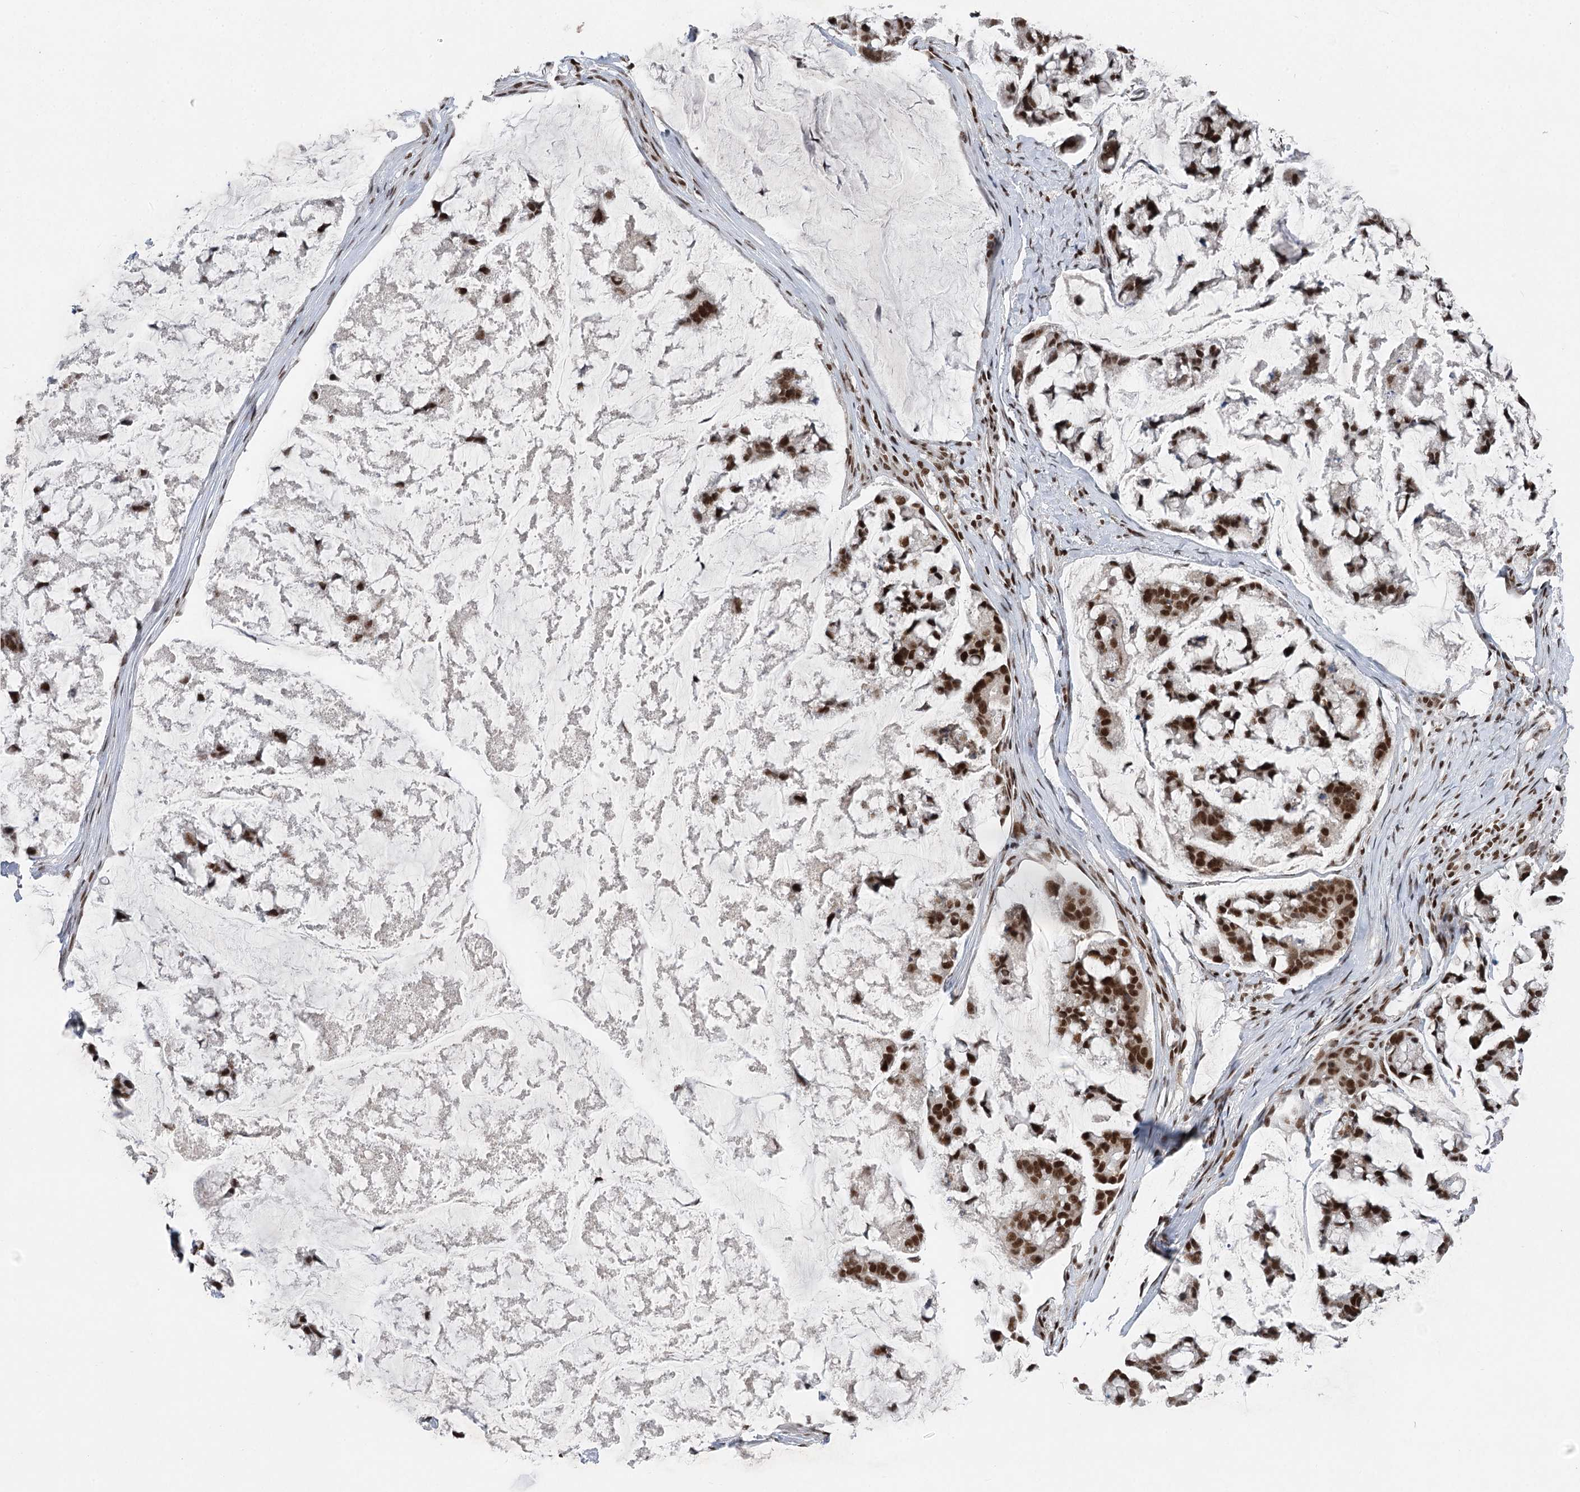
{"staining": {"intensity": "strong", "quantity": ">75%", "location": "nuclear"}, "tissue": "stomach cancer", "cell_type": "Tumor cells", "image_type": "cancer", "snomed": [{"axis": "morphology", "description": "Adenocarcinoma, NOS"}, {"axis": "topography", "description": "Stomach, lower"}], "caption": "DAB immunohistochemical staining of human stomach cancer displays strong nuclear protein expression in approximately >75% of tumor cells.", "gene": "CGGBP1", "patient": {"sex": "male", "age": 67}}